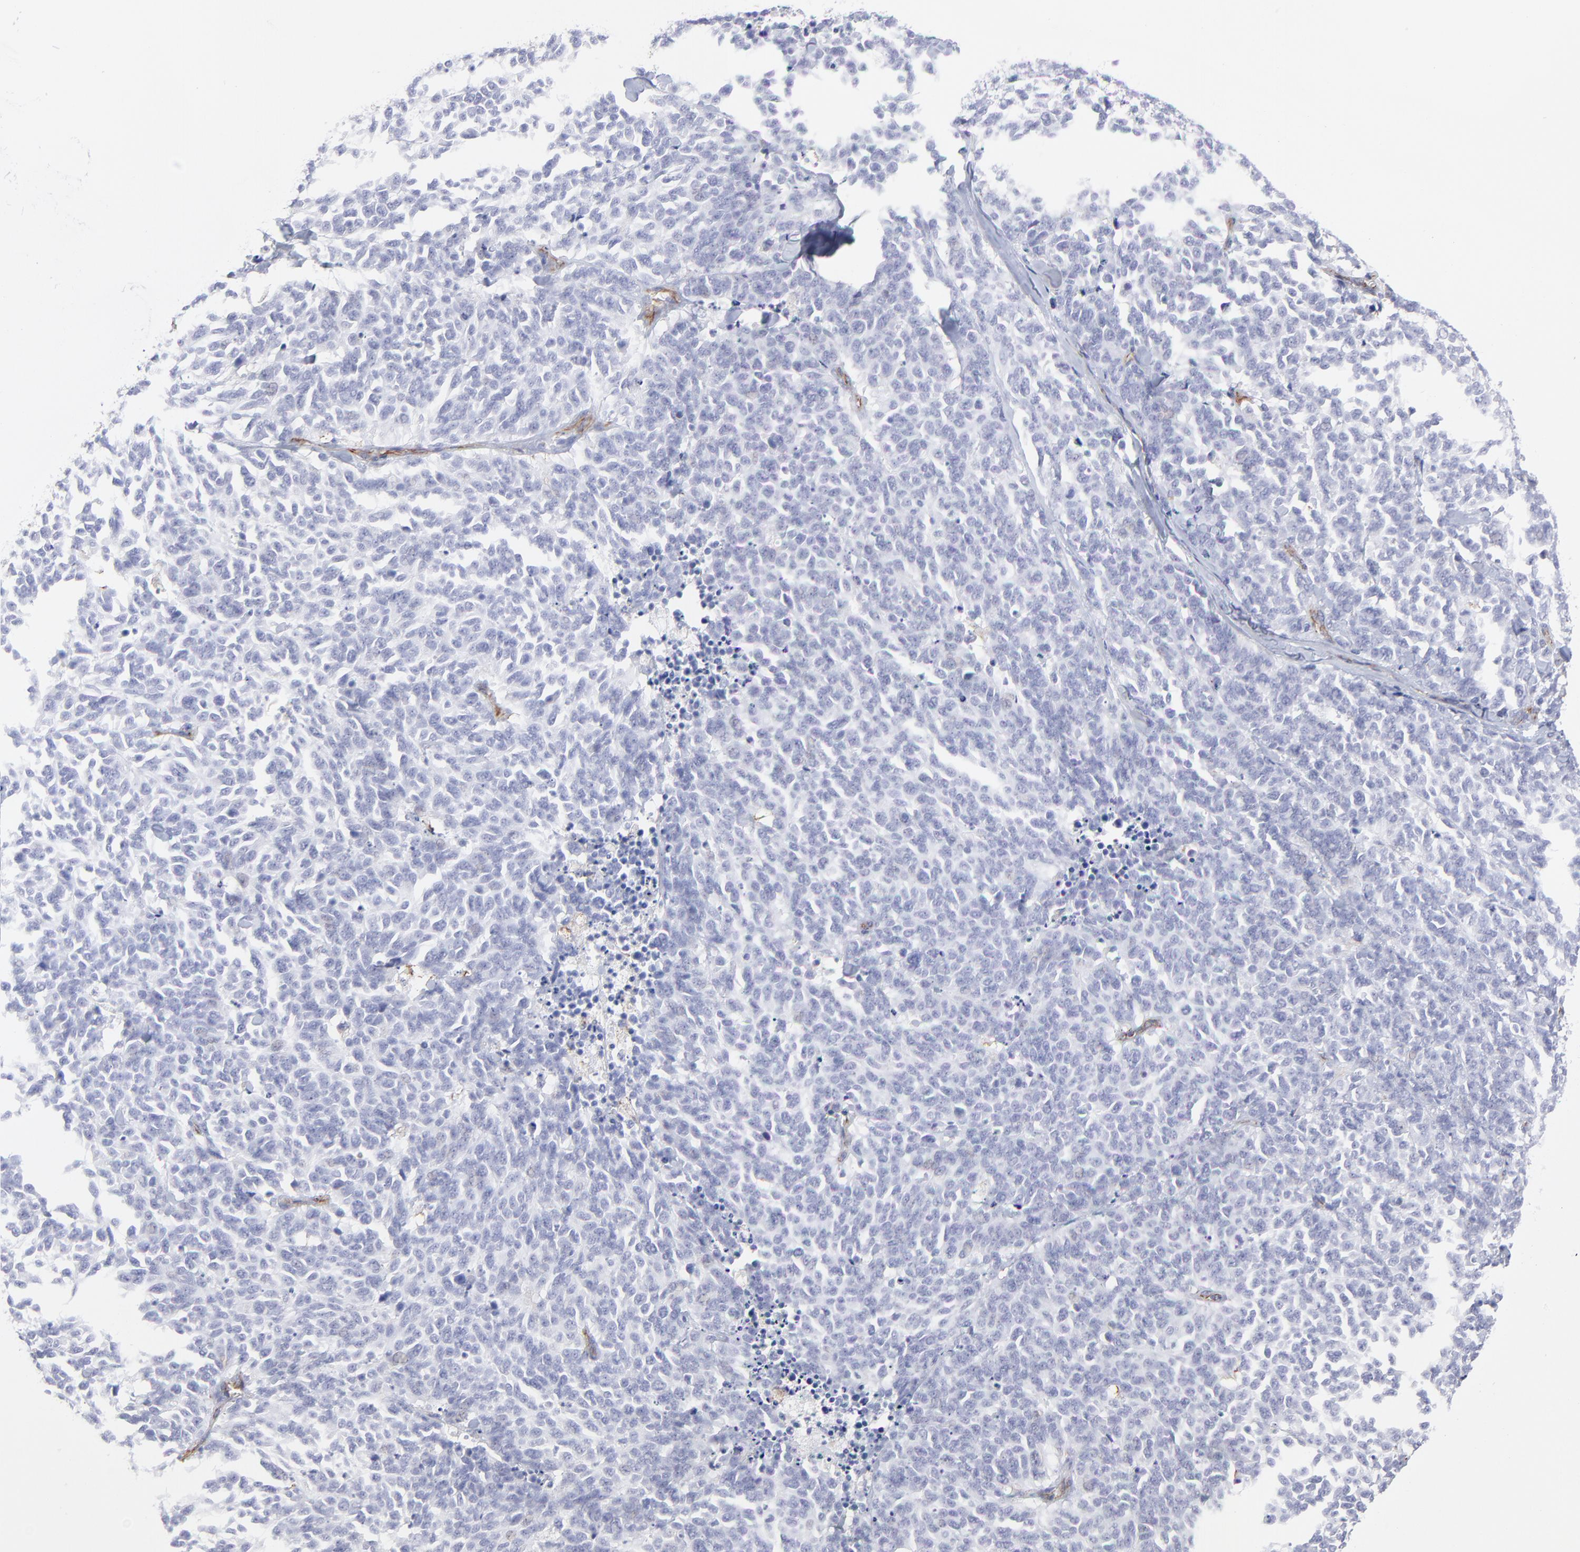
{"staining": {"intensity": "negative", "quantity": "none", "location": "none"}, "tissue": "lung cancer", "cell_type": "Tumor cells", "image_type": "cancer", "snomed": [{"axis": "morphology", "description": "Neoplasm, malignant, NOS"}, {"axis": "topography", "description": "Lung"}], "caption": "Lung cancer was stained to show a protein in brown. There is no significant expression in tumor cells.", "gene": "COX8C", "patient": {"sex": "female", "age": 58}}